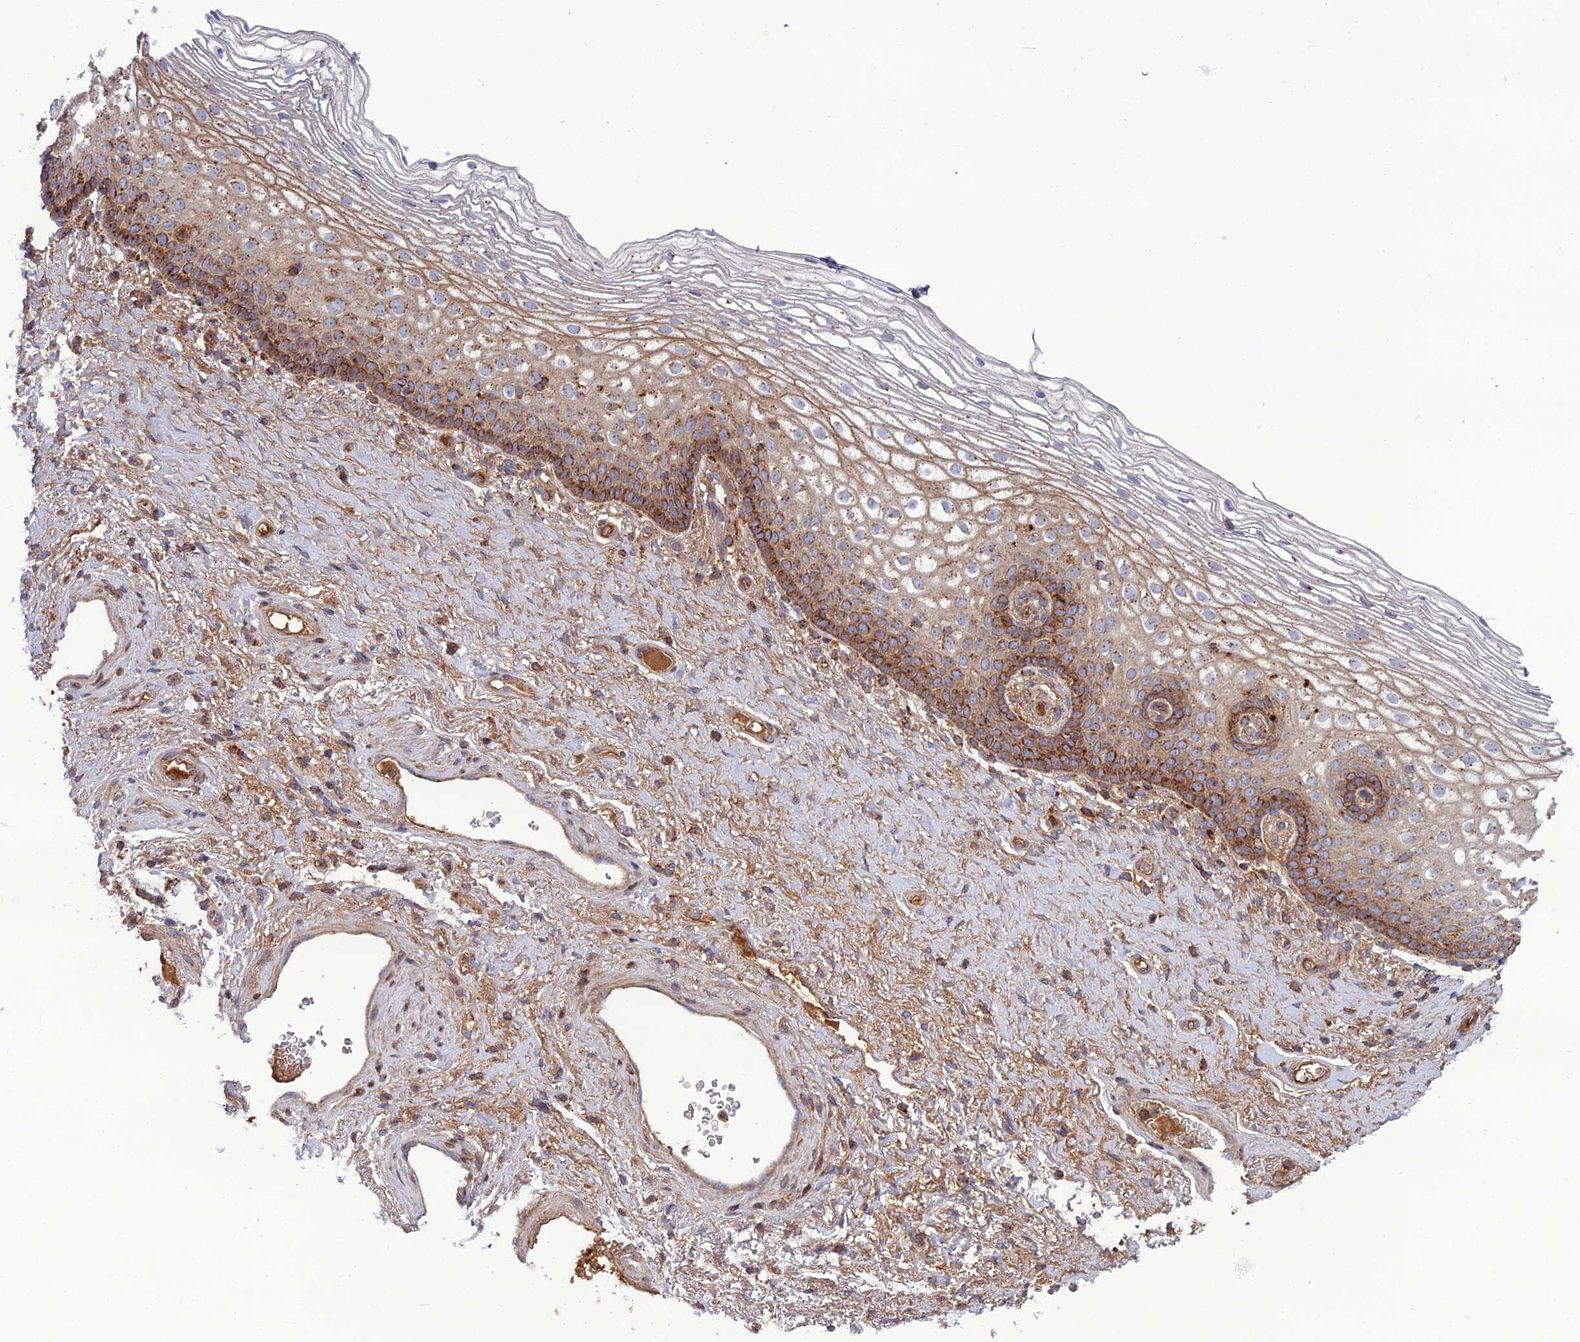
{"staining": {"intensity": "moderate", "quantity": ">75%", "location": "cytoplasmic/membranous"}, "tissue": "vagina", "cell_type": "Squamous epithelial cells", "image_type": "normal", "snomed": [{"axis": "morphology", "description": "Normal tissue, NOS"}, {"axis": "topography", "description": "Vagina"}], "caption": "This image displays normal vagina stained with immunohistochemistry (IHC) to label a protein in brown. The cytoplasmic/membranous of squamous epithelial cells show moderate positivity for the protein. Nuclei are counter-stained blue.", "gene": "LNPEP", "patient": {"sex": "female", "age": 60}}